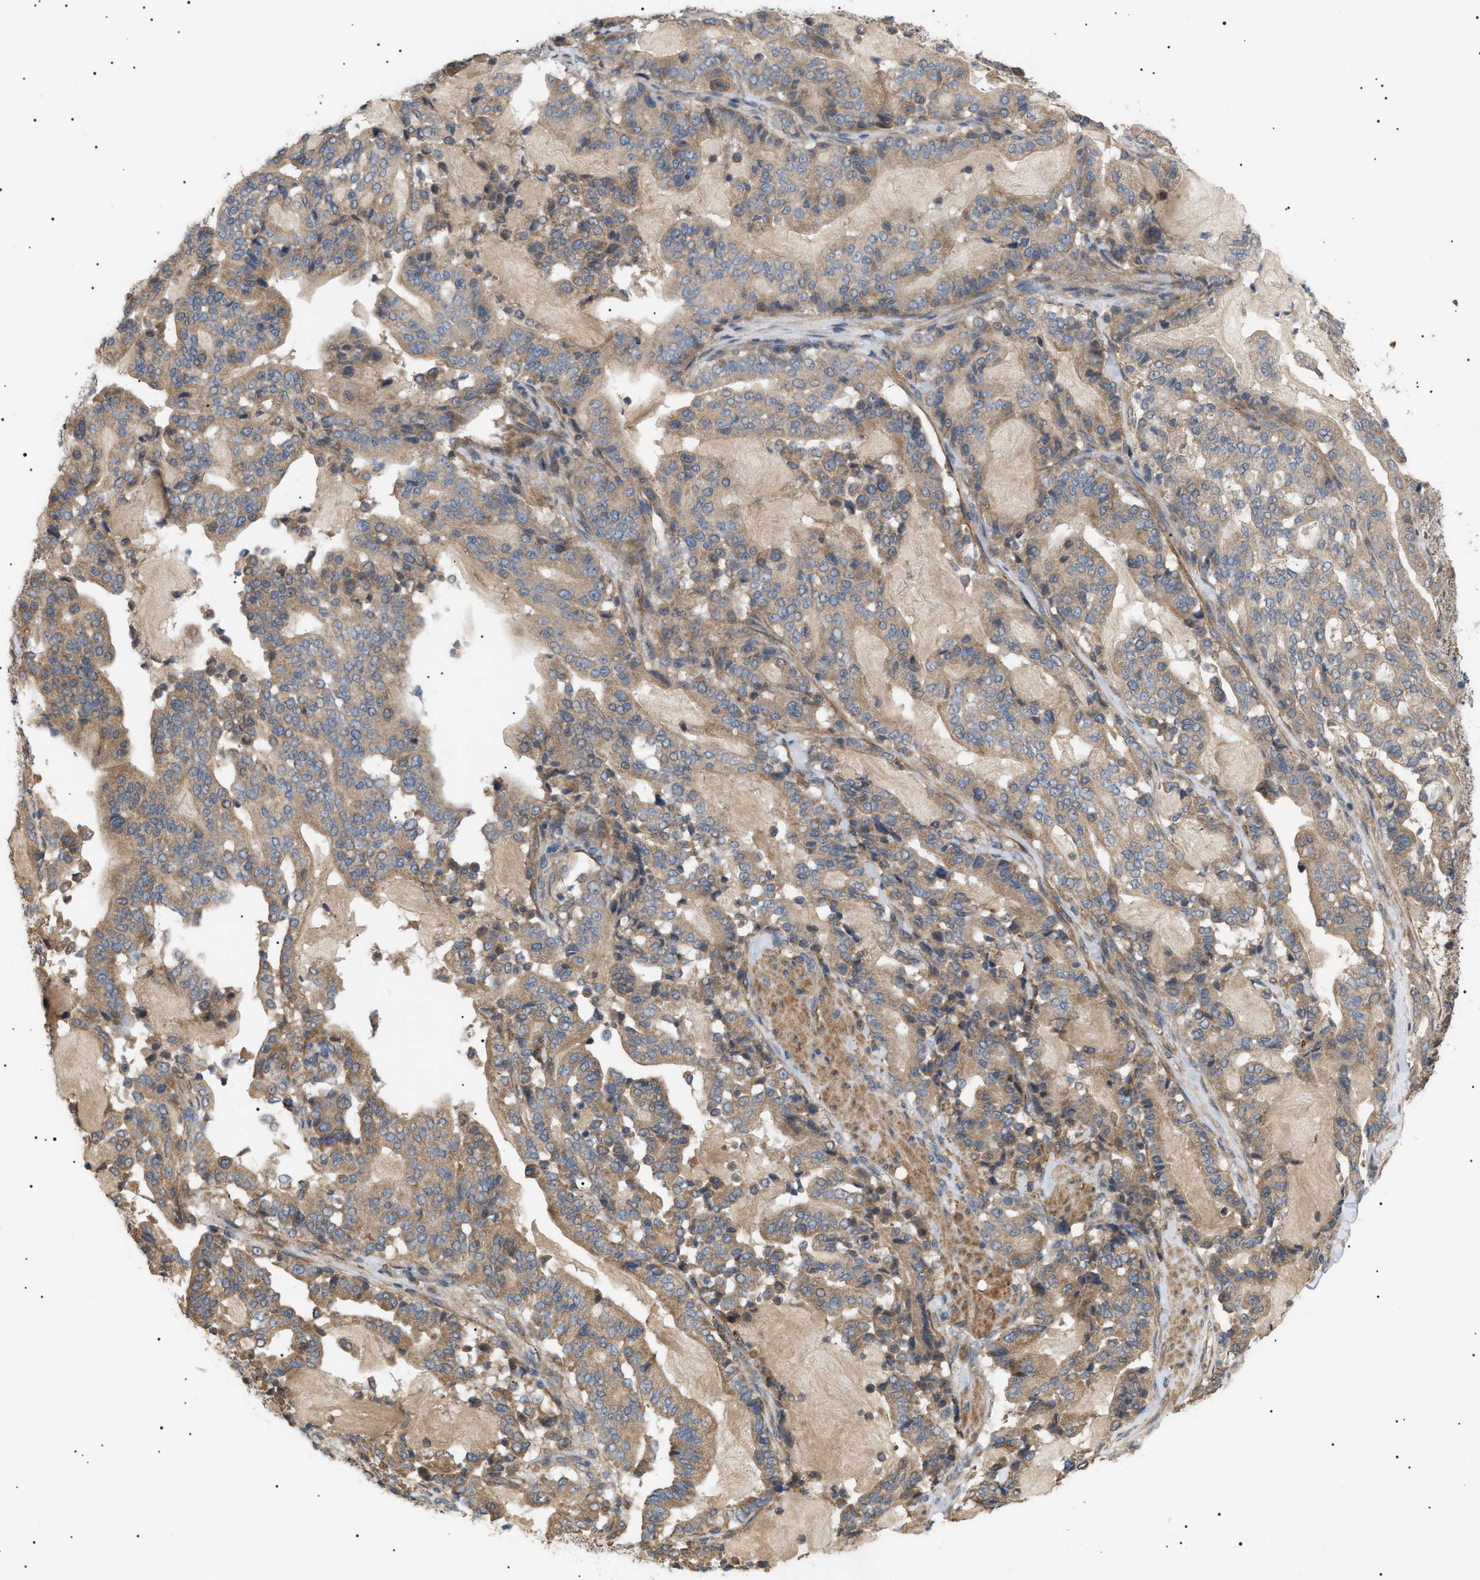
{"staining": {"intensity": "moderate", "quantity": ">75%", "location": "cytoplasmic/membranous"}, "tissue": "pancreatic cancer", "cell_type": "Tumor cells", "image_type": "cancer", "snomed": [{"axis": "morphology", "description": "Adenocarcinoma, NOS"}, {"axis": "topography", "description": "Pancreas"}], "caption": "Moderate cytoplasmic/membranous staining is identified in approximately >75% of tumor cells in pancreatic cancer.", "gene": "IRS2", "patient": {"sex": "male", "age": 63}}